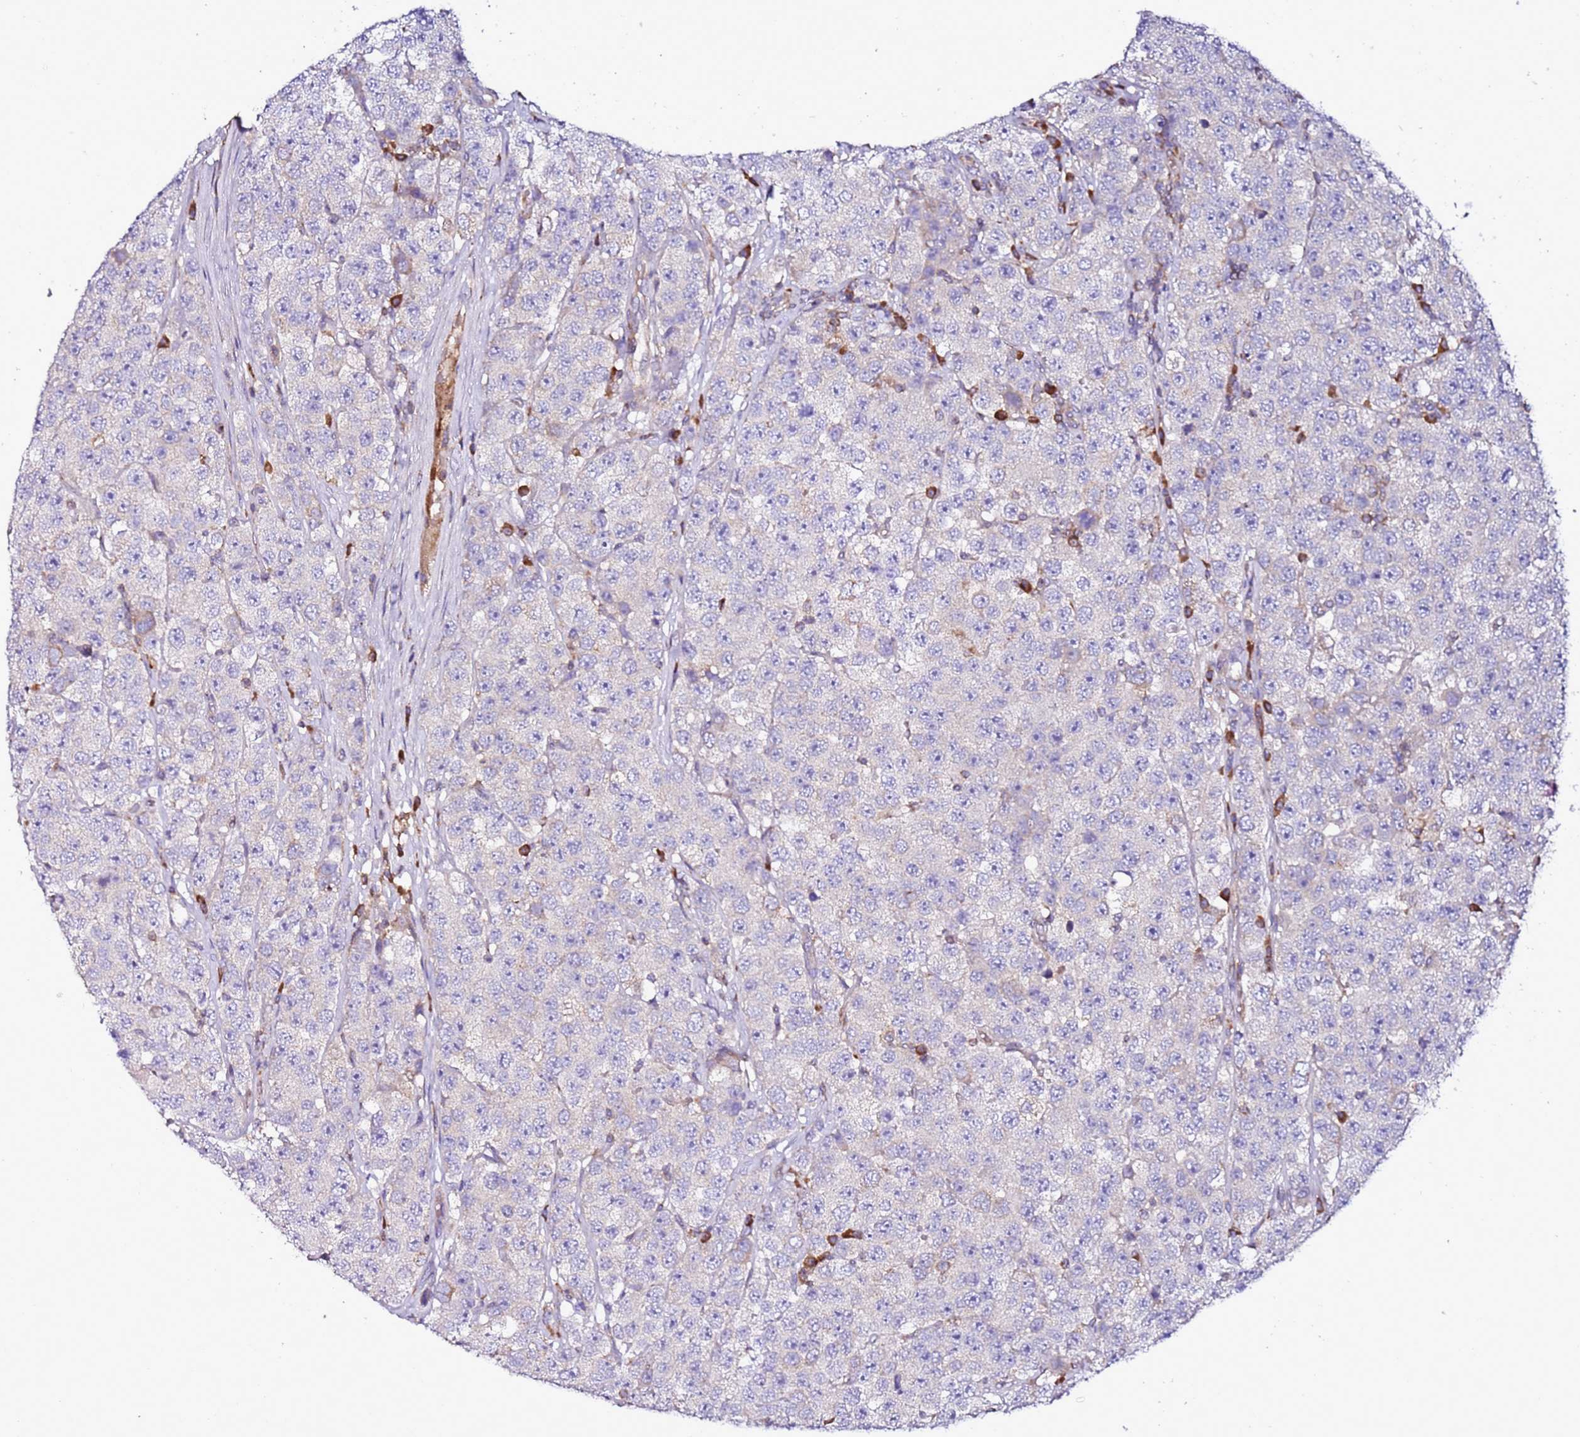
{"staining": {"intensity": "negative", "quantity": "none", "location": "none"}, "tissue": "testis cancer", "cell_type": "Tumor cells", "image_type": "cancer", "snomed": [{"axis": "morphology", "description": "Seminoma, NOS"}, {"axis": "topography", "description": "Testis"}], "caption": "Tumor cells are negative for brown protein staining in testis cancer. Brightfield microscopy of IHC stained with DAB (brown) and hematoxylin (blue), captured at high magnification.", "gene": "C19orf12", "patient": {"sex": "male", "age": 28}}